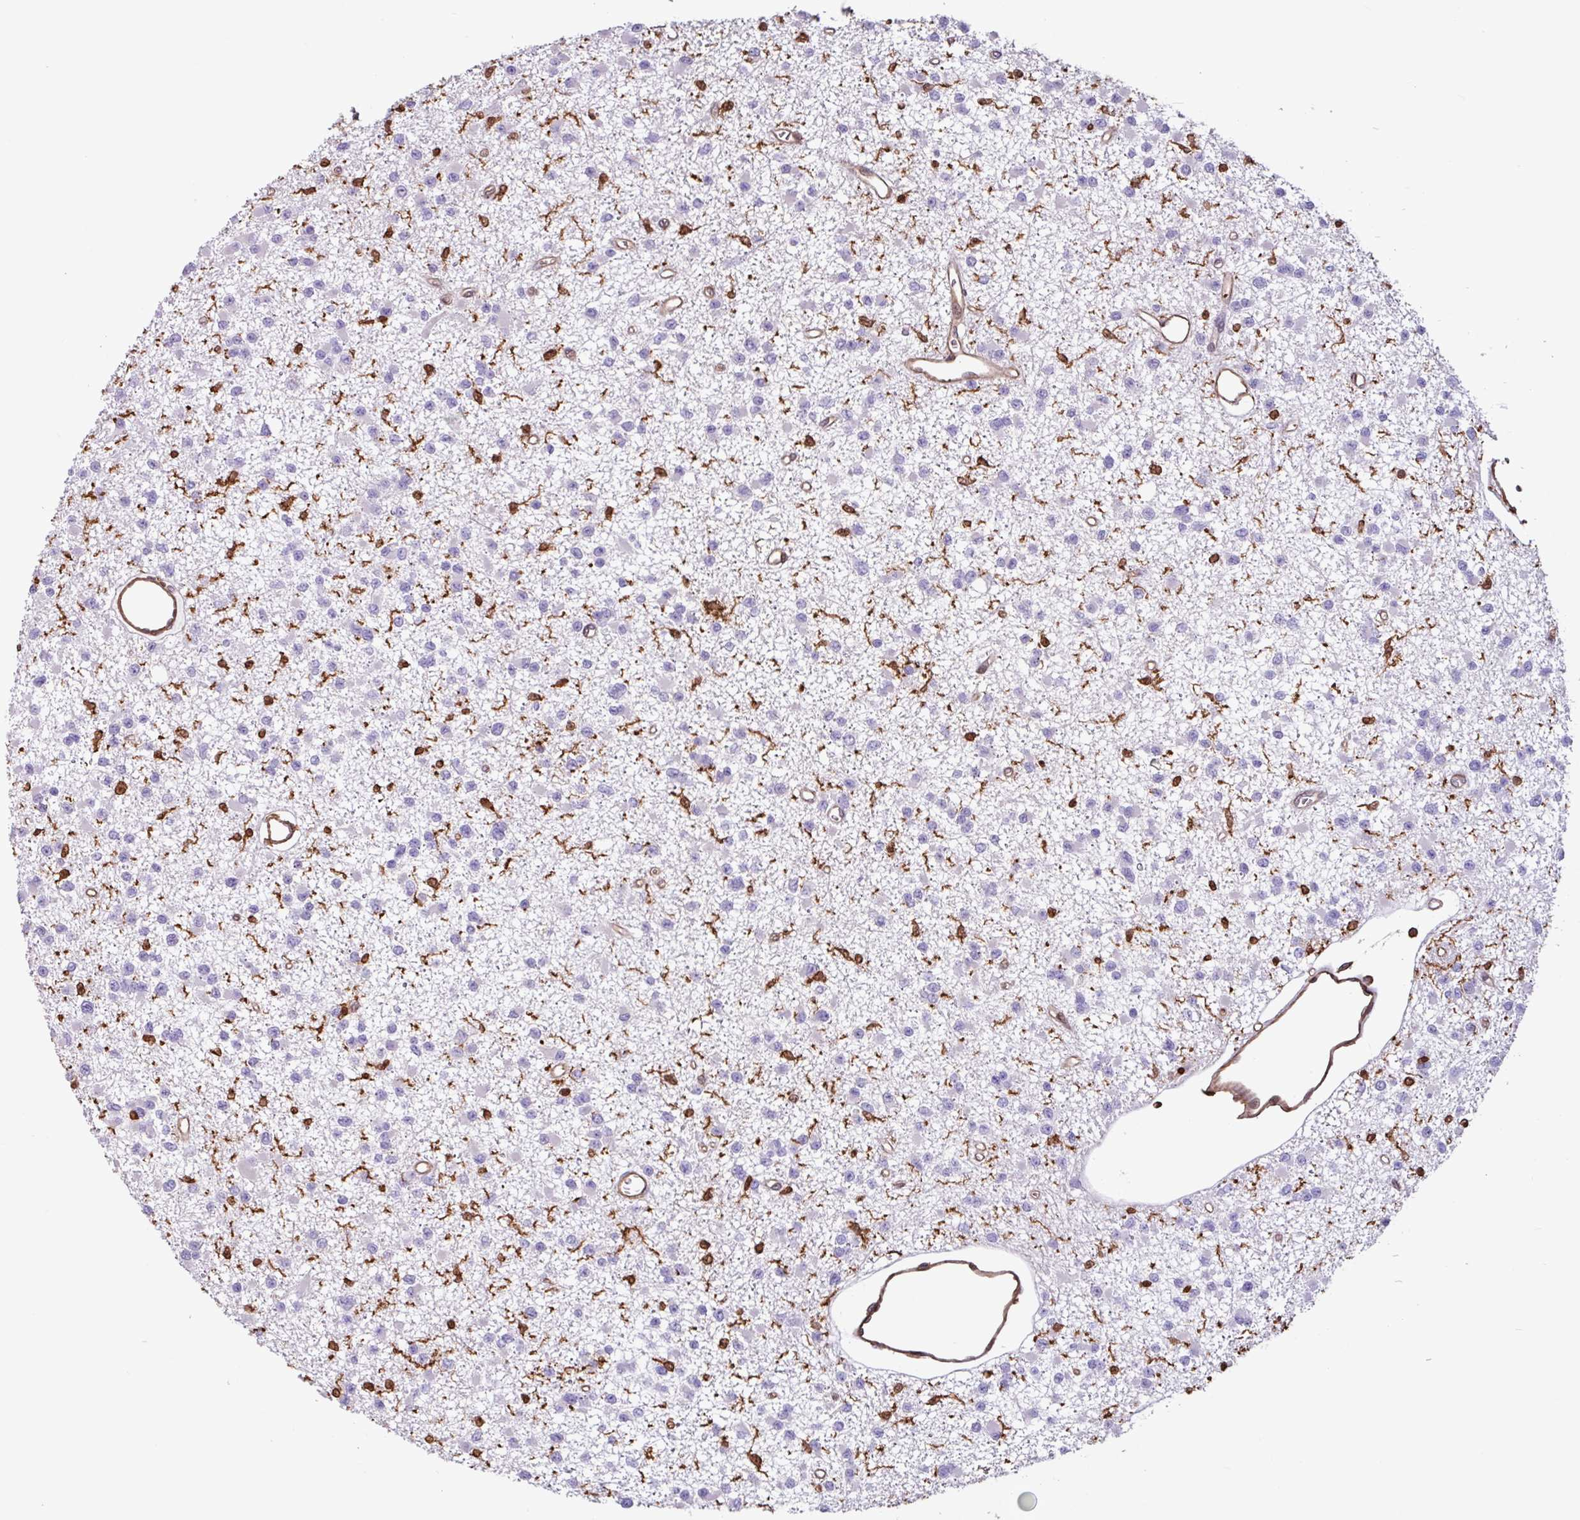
{"staining": {"intensity": "negative", "quantity": "none", "location": "none"}, "tissue": "glioma", "cell_type": "Tumor cells", "image_type": "cancer", "snomed": [{"axis": "morphology", "description": "Glioma, malignant, Low grade"}, {"axis": "topography", "description": "Brain"}], "caption": "High power microscopy photomicrograph of an immunohistochemistry (IHC) histopathology image of glioma, revealing no significant expression in tumor cells.", "gene": "ARHGDIB", "patient": {"sex": "female", "age": 22}}